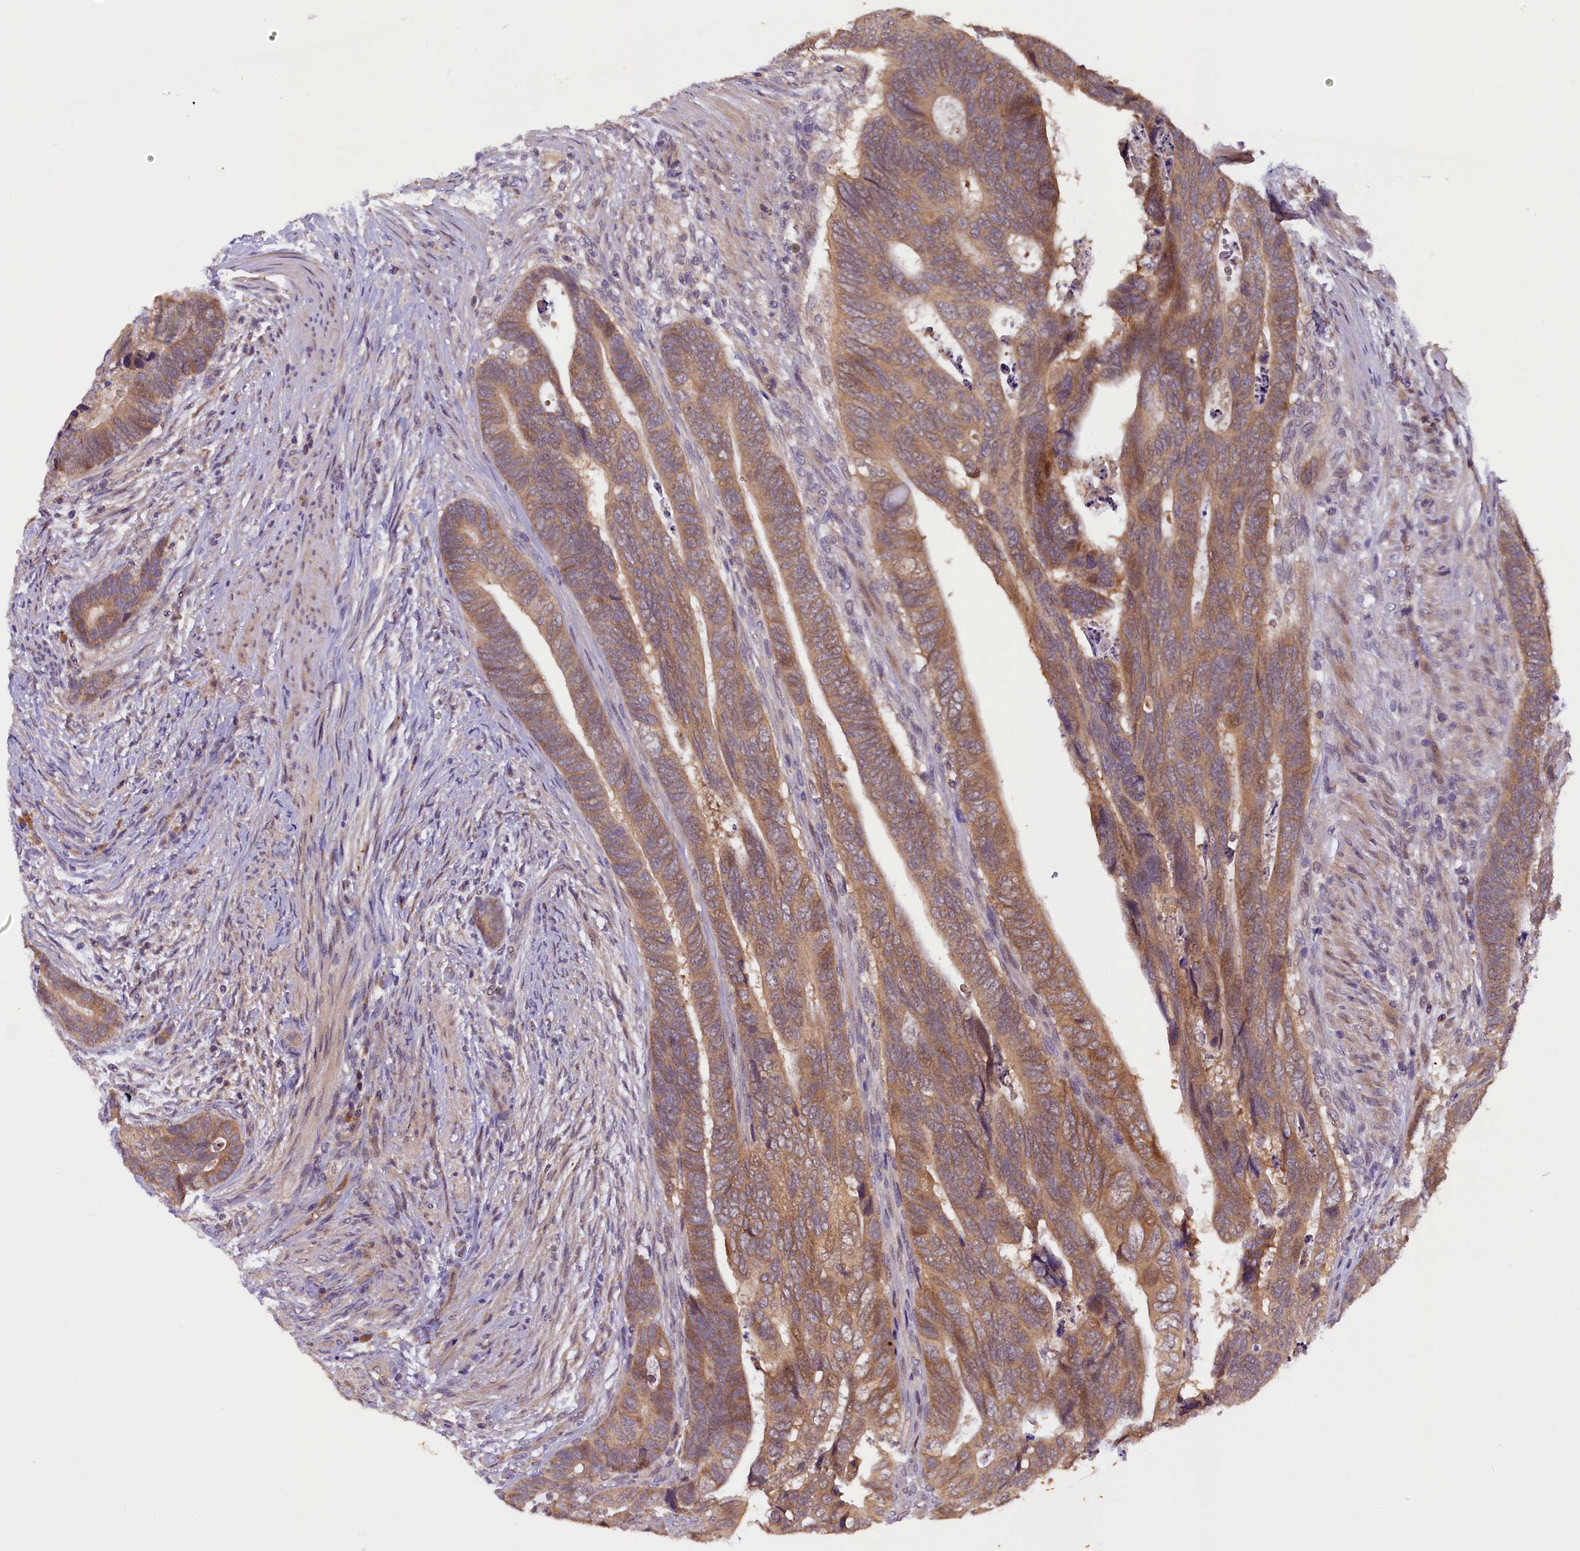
{"staining": {"intensity": "moderate", "quantity": ">75%", "location": "cytoplasmic/membranous"}, "tissue": "colorectal cancer", "cell_type": "Tumor cells", "image_type": "cancer", "snomed": [{"axis": "morphology", "description": "Adenocarcinoma, NOS"}, {"axis": "topography", "description": "Rectum"}], "caption": "Protein expression analysis of adenocarcinoma (colorectal) reveals moderate cytoplasmic/membranous staining in about >75% of tumor cells.", "gene": "PLXNB1", "patient": {"sex": "female", "age": 78}}